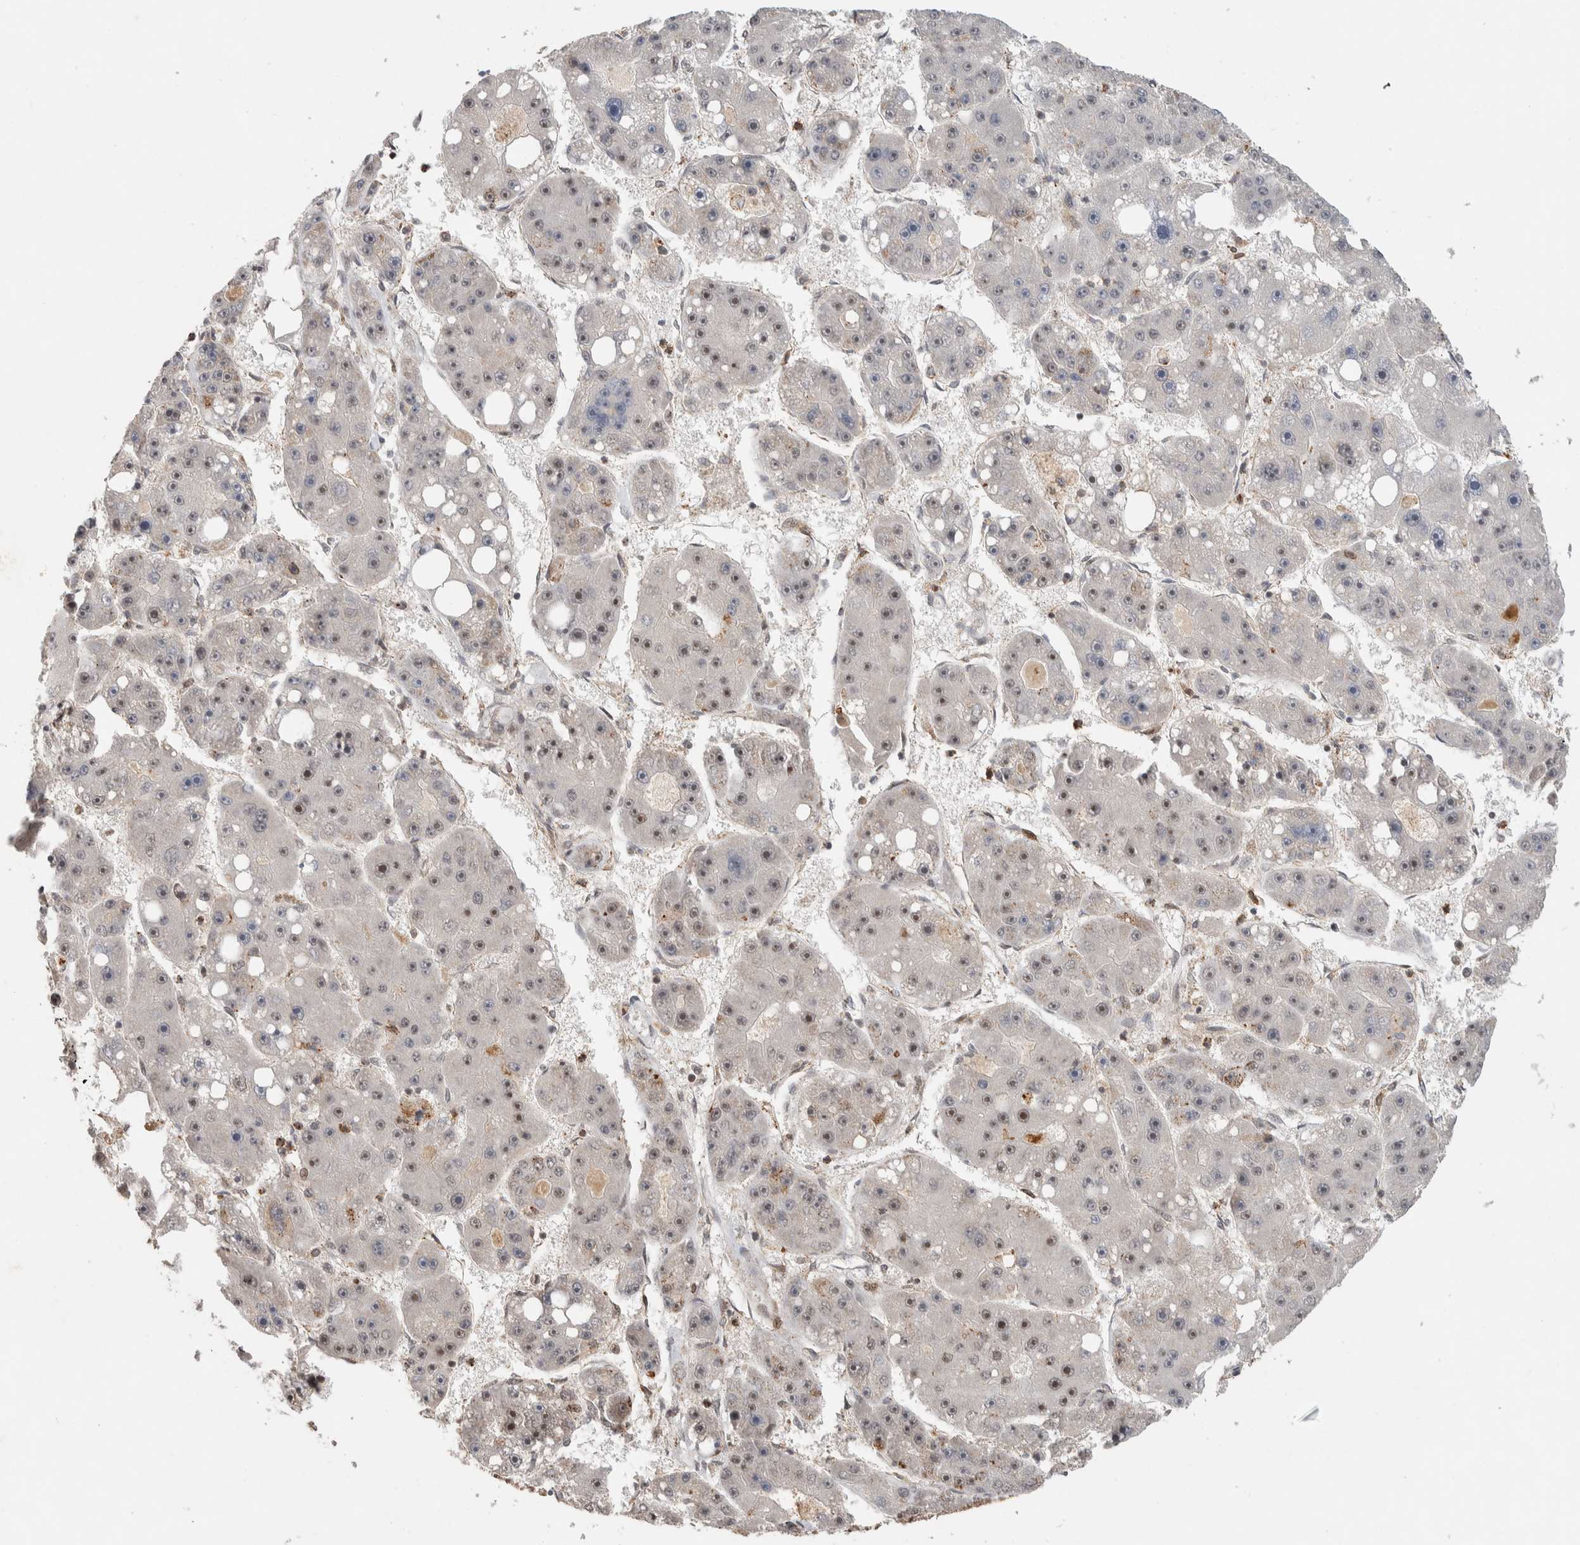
{"staining": {"intensity": "moderate", "quantity": "<25%", "location": "nuclear"}, "tissue": "liver cancer", "cell_type": "Tumor cells", "image_type": "cancer", "snomed": [{"axis": "morphology", "description": "Carcinoma, Hepatocellular, NOS"}, {"axis": "topography", "description": "Liver"}], "caption": "This is a histology image of IHC staining of liver hepatocellular carcinoma, which shows moderate expression in the nuclear of tumor cells.", "gene": "ZNF521", "patient": {"sex": "female", "age": 61}}